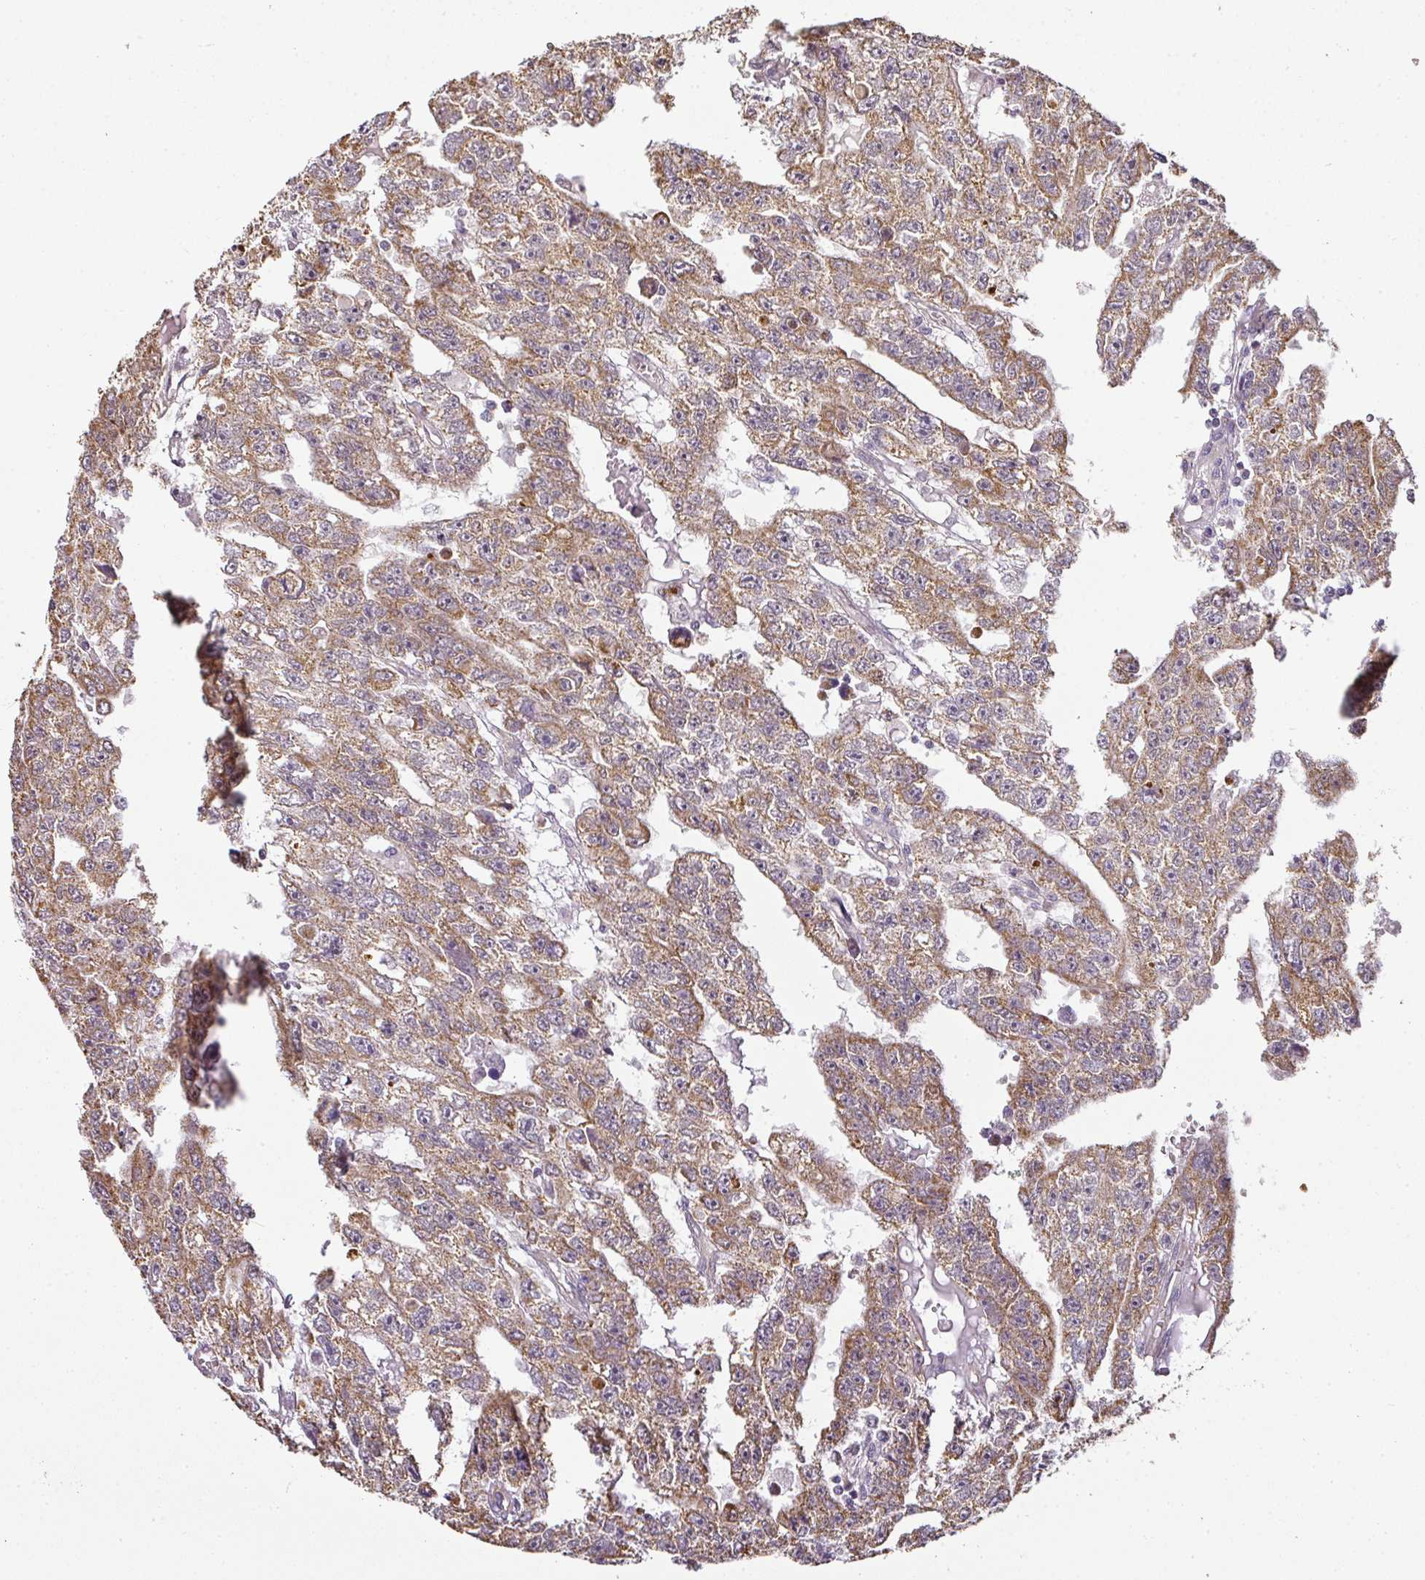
{"staining": {"intensity": "moderate", "quantity": ">75%", "location": "cytoplasmic/membranous"}, "tissue": "testis cancer", "cell_type": "Tumor cells", "image_type": "cancer", "snomed": [{"axis": "morphology", "description": "Carcinoma, Embryonal, NOS"}, {"axis": "topography", "description": "Testis"}], "caption": "Tumor cells show moderate cytoplasmic/membranous staining in about >75% of cells in testis cancer (embryonal carcinoma).", "gene": "MYOM2", "patient": {"sex": "male", "age": 20}}